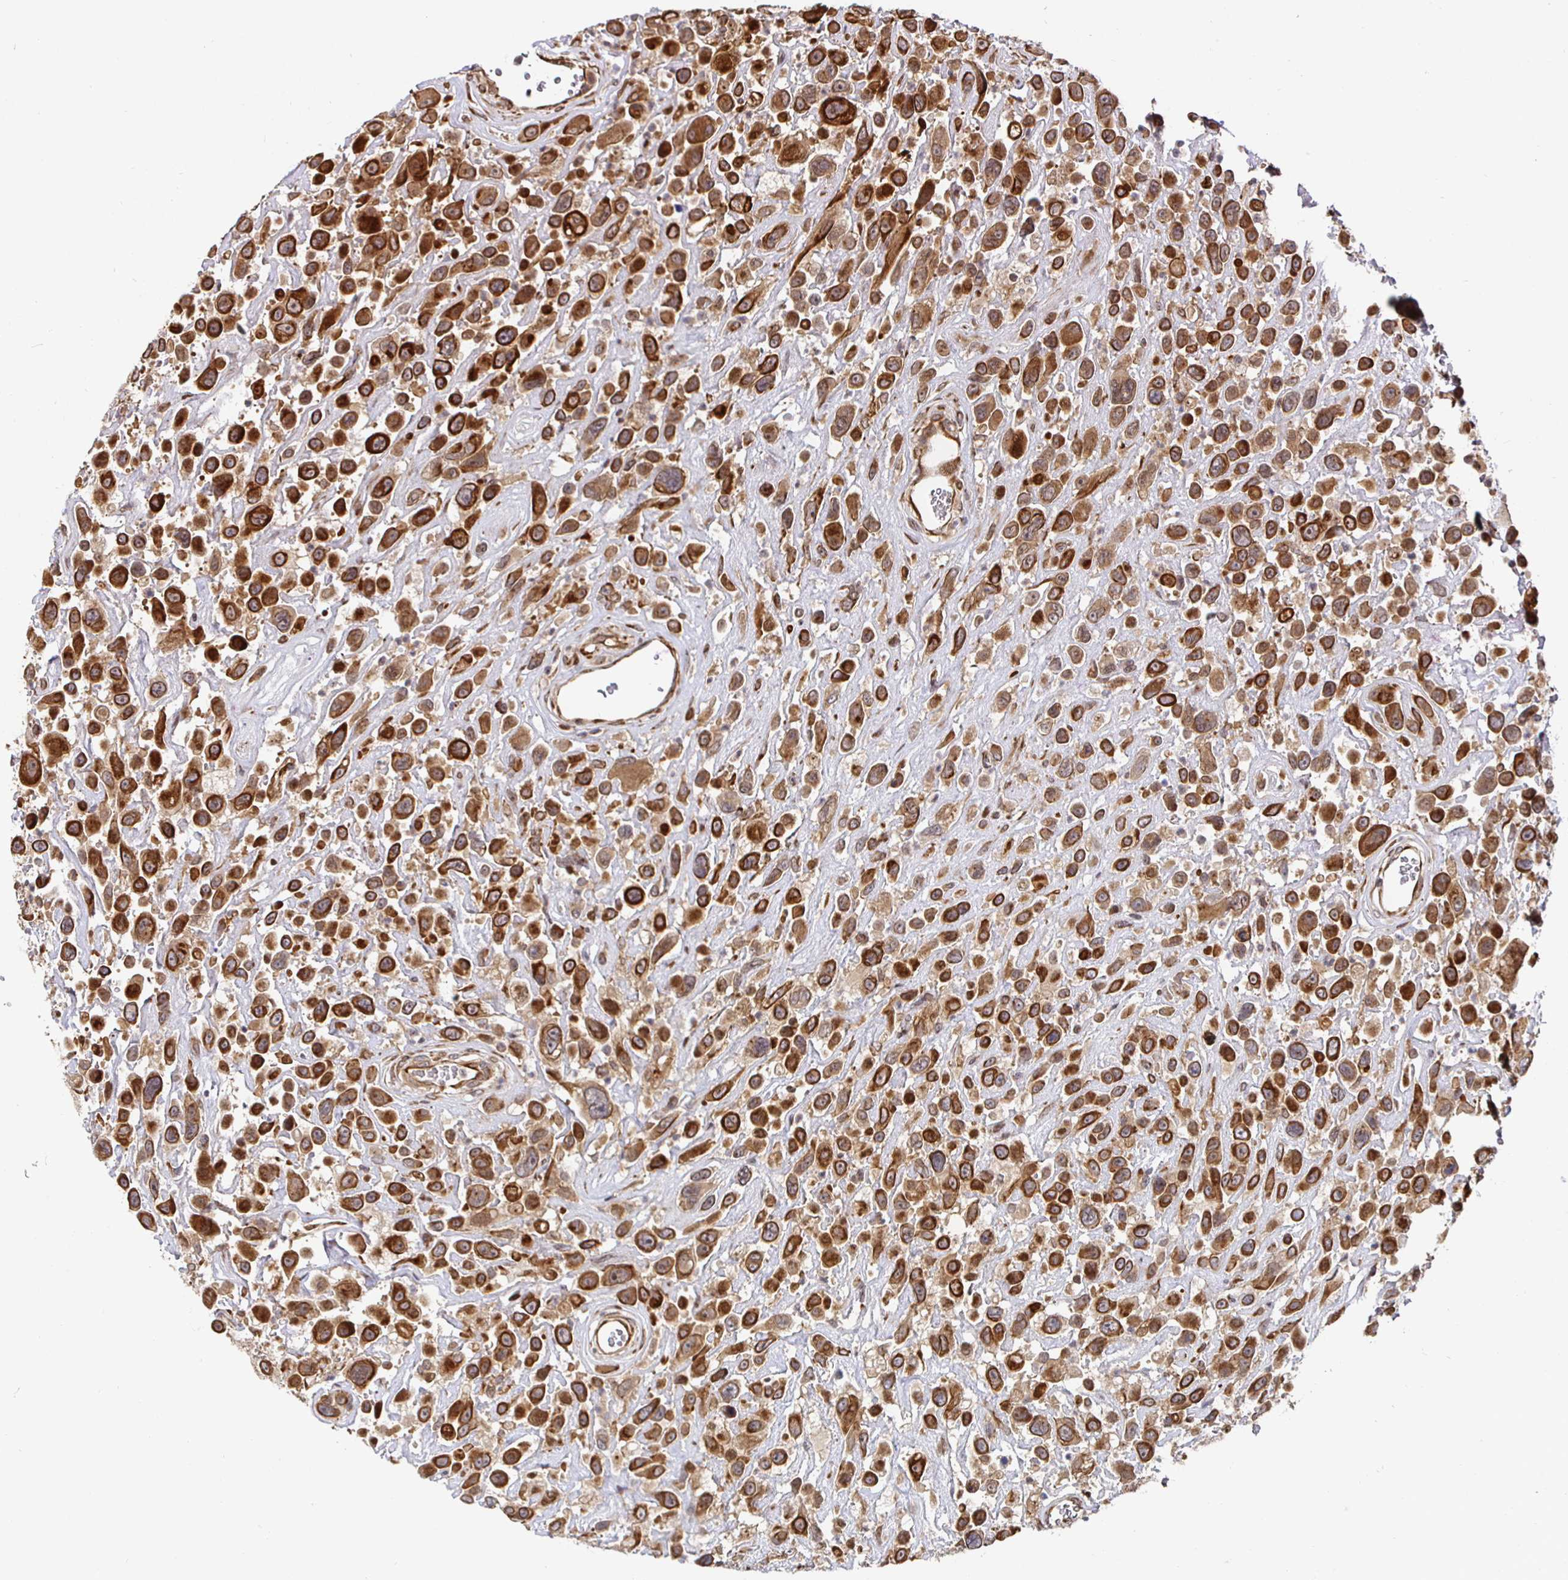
{"staining": {"intensity": "strong", "quantity": ">75%", "location": "cytoplasmic/membranous"}, "tissue": "urothelial cancer", "cell_type": "Tumor cells", "image_type": "cancer", "snomed": [{"axis": "morphology", "description": "Urothelial carcinoma, High grade"}, {"axis": "topography", "description": "Urinary bladder"}], "caption": "Immunohistochemical staining of human urothelial cancer reveals high levels of strong cytoplasmic/membranous positivity in approximately >75% of tumor cells.", "gene": "TBKBP1", "patient": {"sex": "male", "age": 53}}